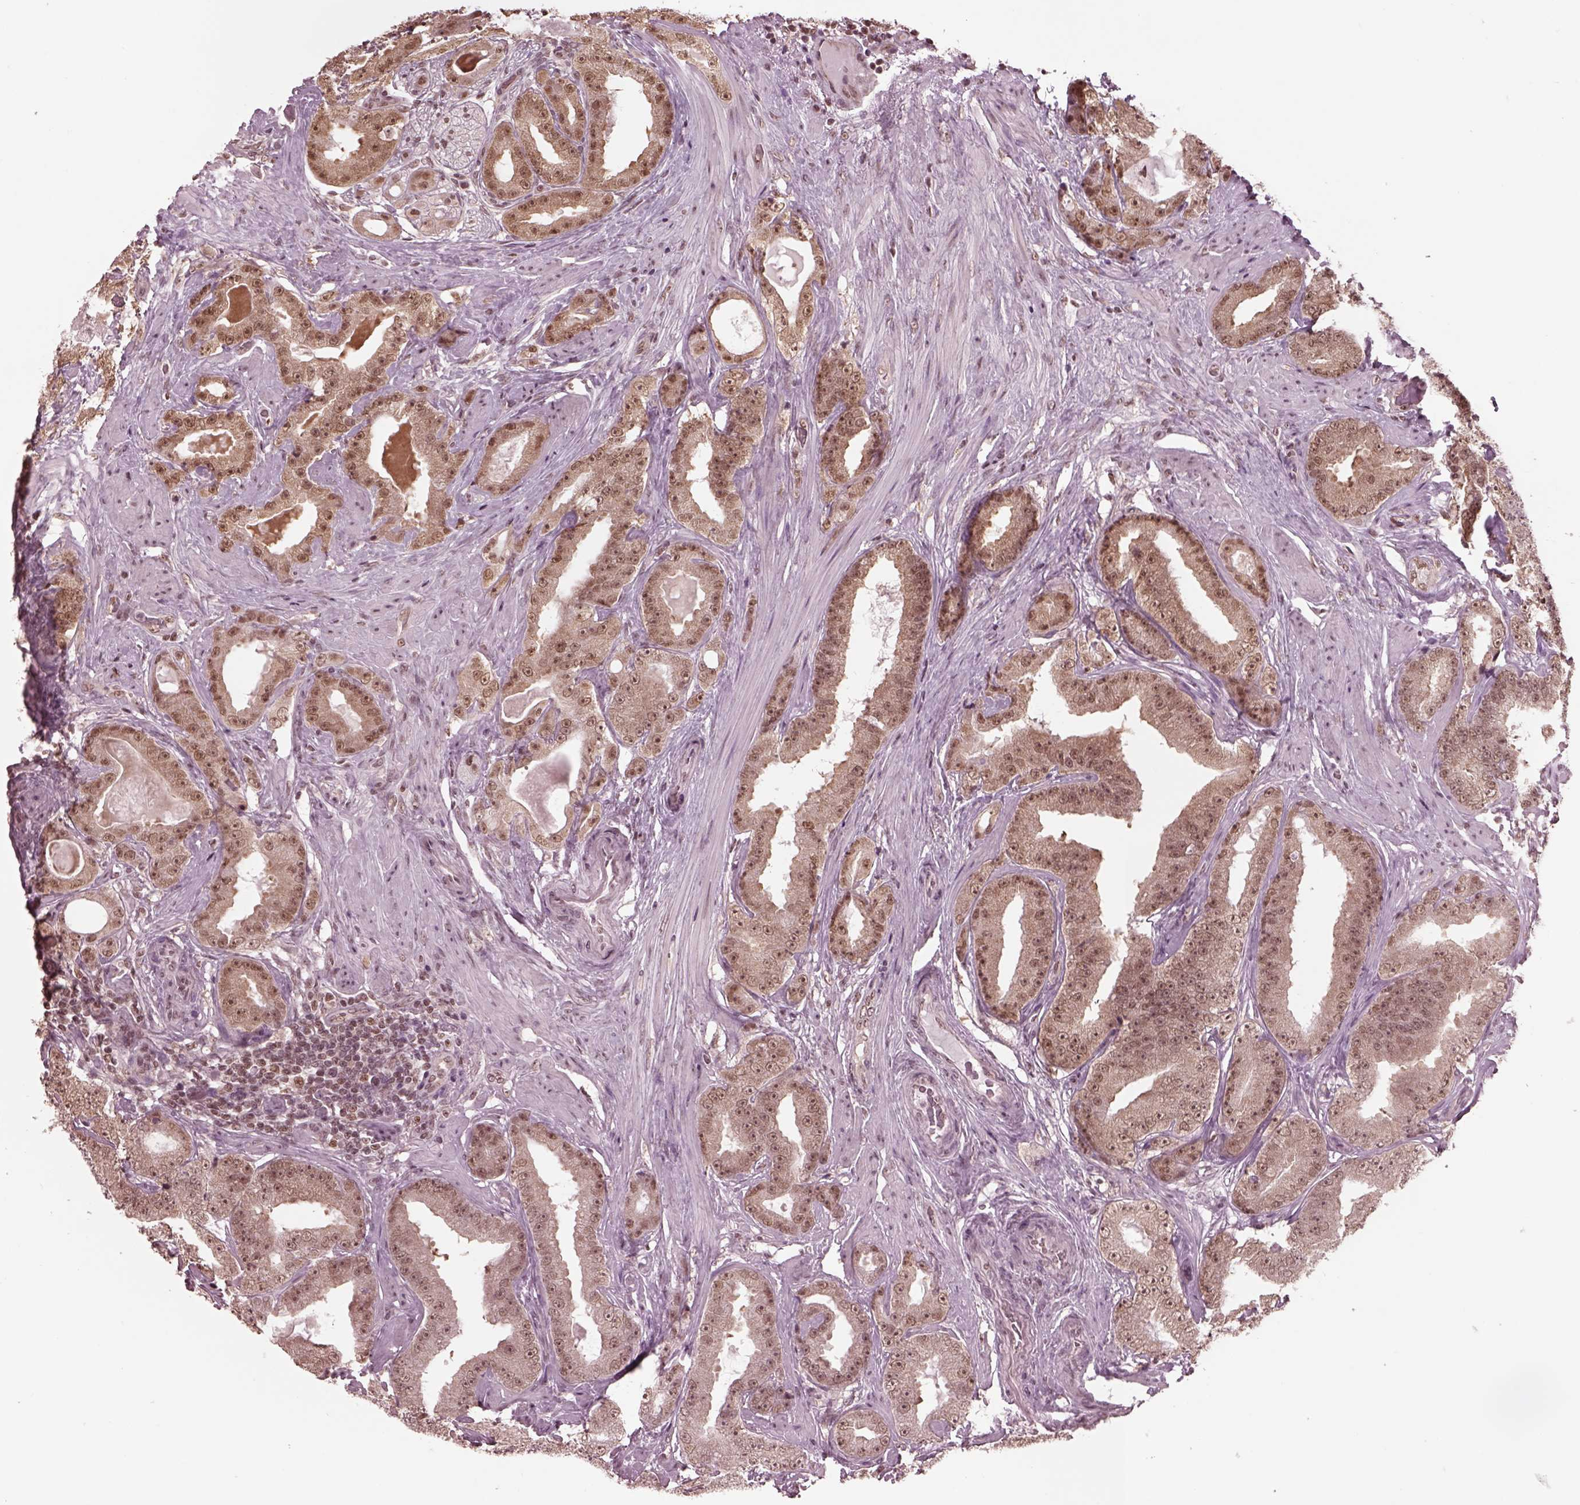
{"staining": {"intensity": "moderate", "quantity": ">75%", "location": "cytoplasmic/membranous,nuclear"}, "tissue": "prostate cancer", "cell_type": "Tumor cells", "image_type": "cancer", "snomed": [{"axis": "morphology", "description": "Adenocarcinoma, Low grade"}, {"axis": "topography", "description": "Prostate"}], "caption": "Prostate adenocarcinoma (low-grade) was stained to show a protein in brown. There is medium levels of moderate cytoplasmic/membranous and nuclear positivity in approximately >75% of tumor cells. Using DAB (3,3'-diaminobenzidine) (brown) and hematoxylin (blue) stains, captured at high magnification using brightfield microscopy.", "gene": "RUVBL2", "patient": {"sex": "male", "age": 60}}